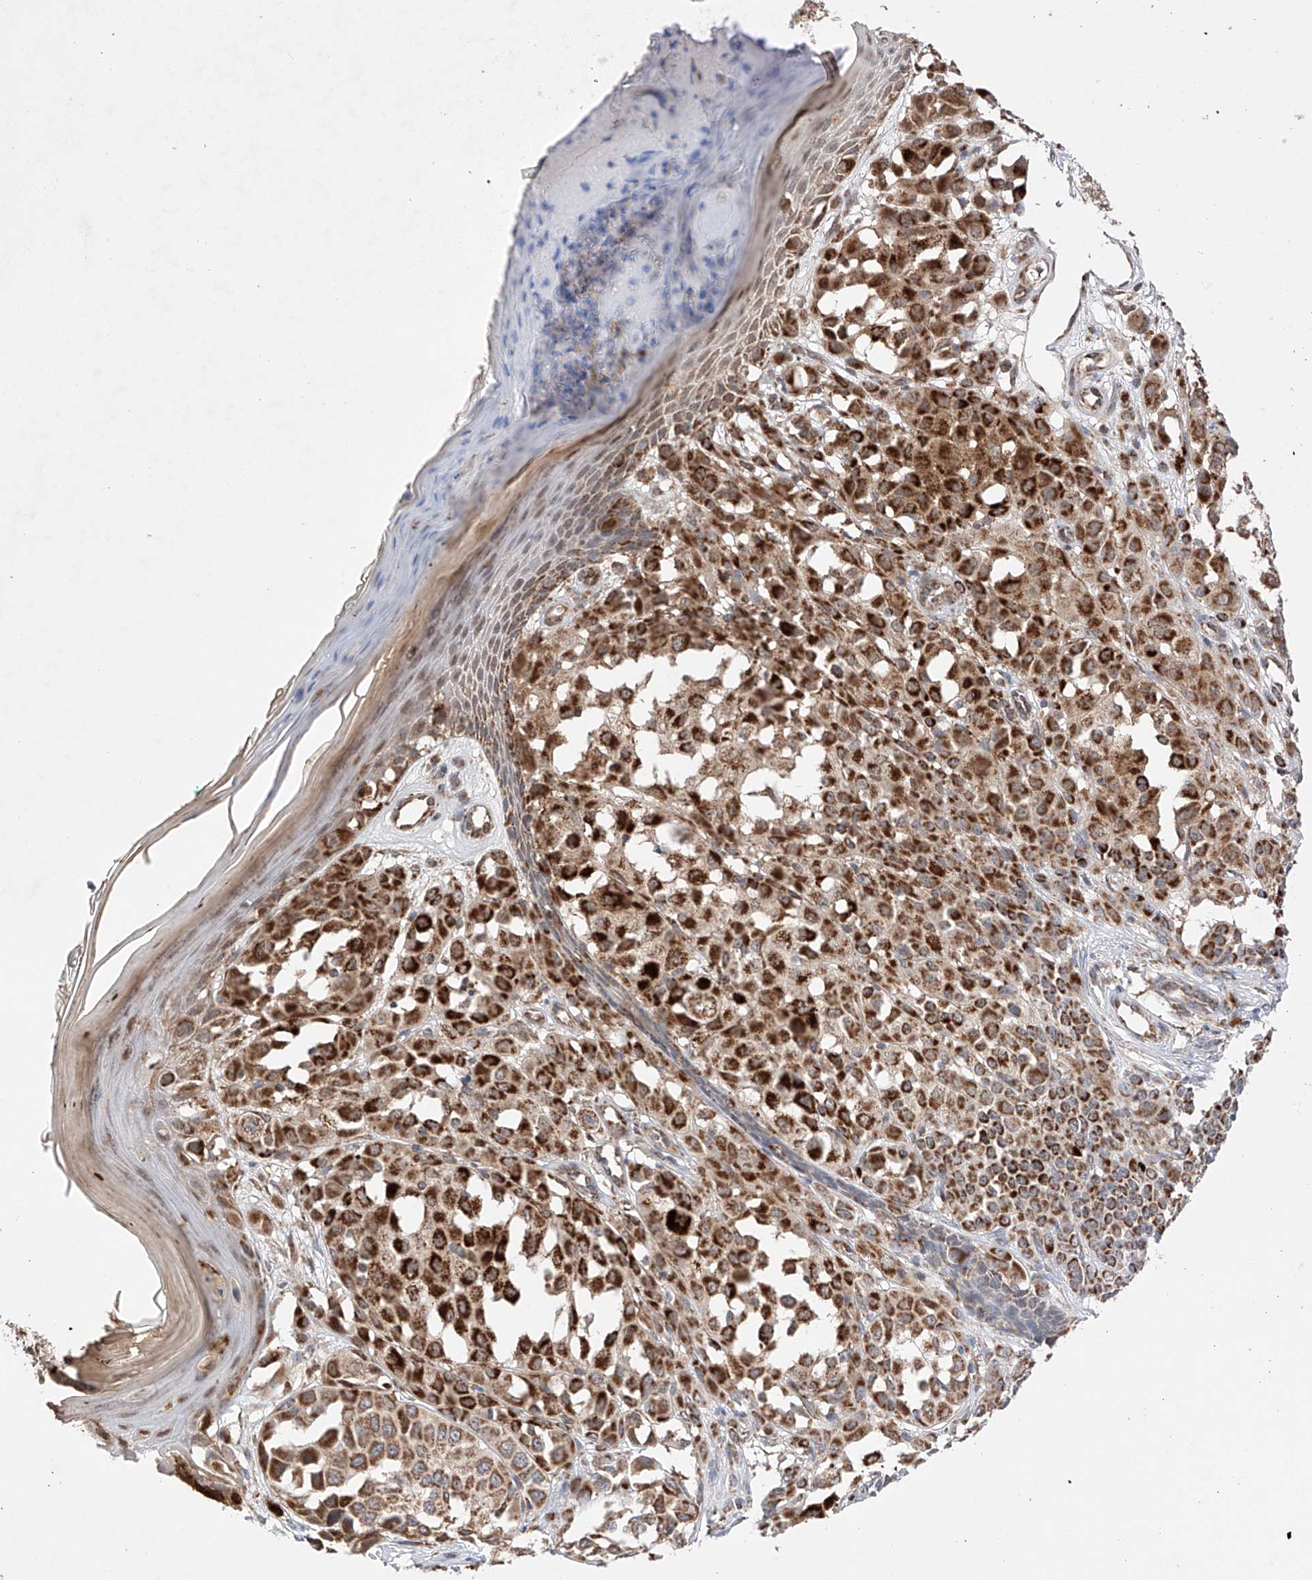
{"staining": {"intensity": "strong", "quantity": ">75%", "location": "cytoplasmic/membranous"}, "tissue": "melanoma", "cell_type": "Tumor cells", "image_type": "cancer", "snomed": [{"axis": "morphology", "description": "Malignant melanoma, NOS"}, {"axis": "topography", "description": "Skin of leg"}], "caption": "This is an image of IHC staining of melanoma, which shows strong expression in the cytoplasmic/membranous of tumor cells.", "gene": "SDHAF4", "patient": {"sex": "female", "age": 72}}